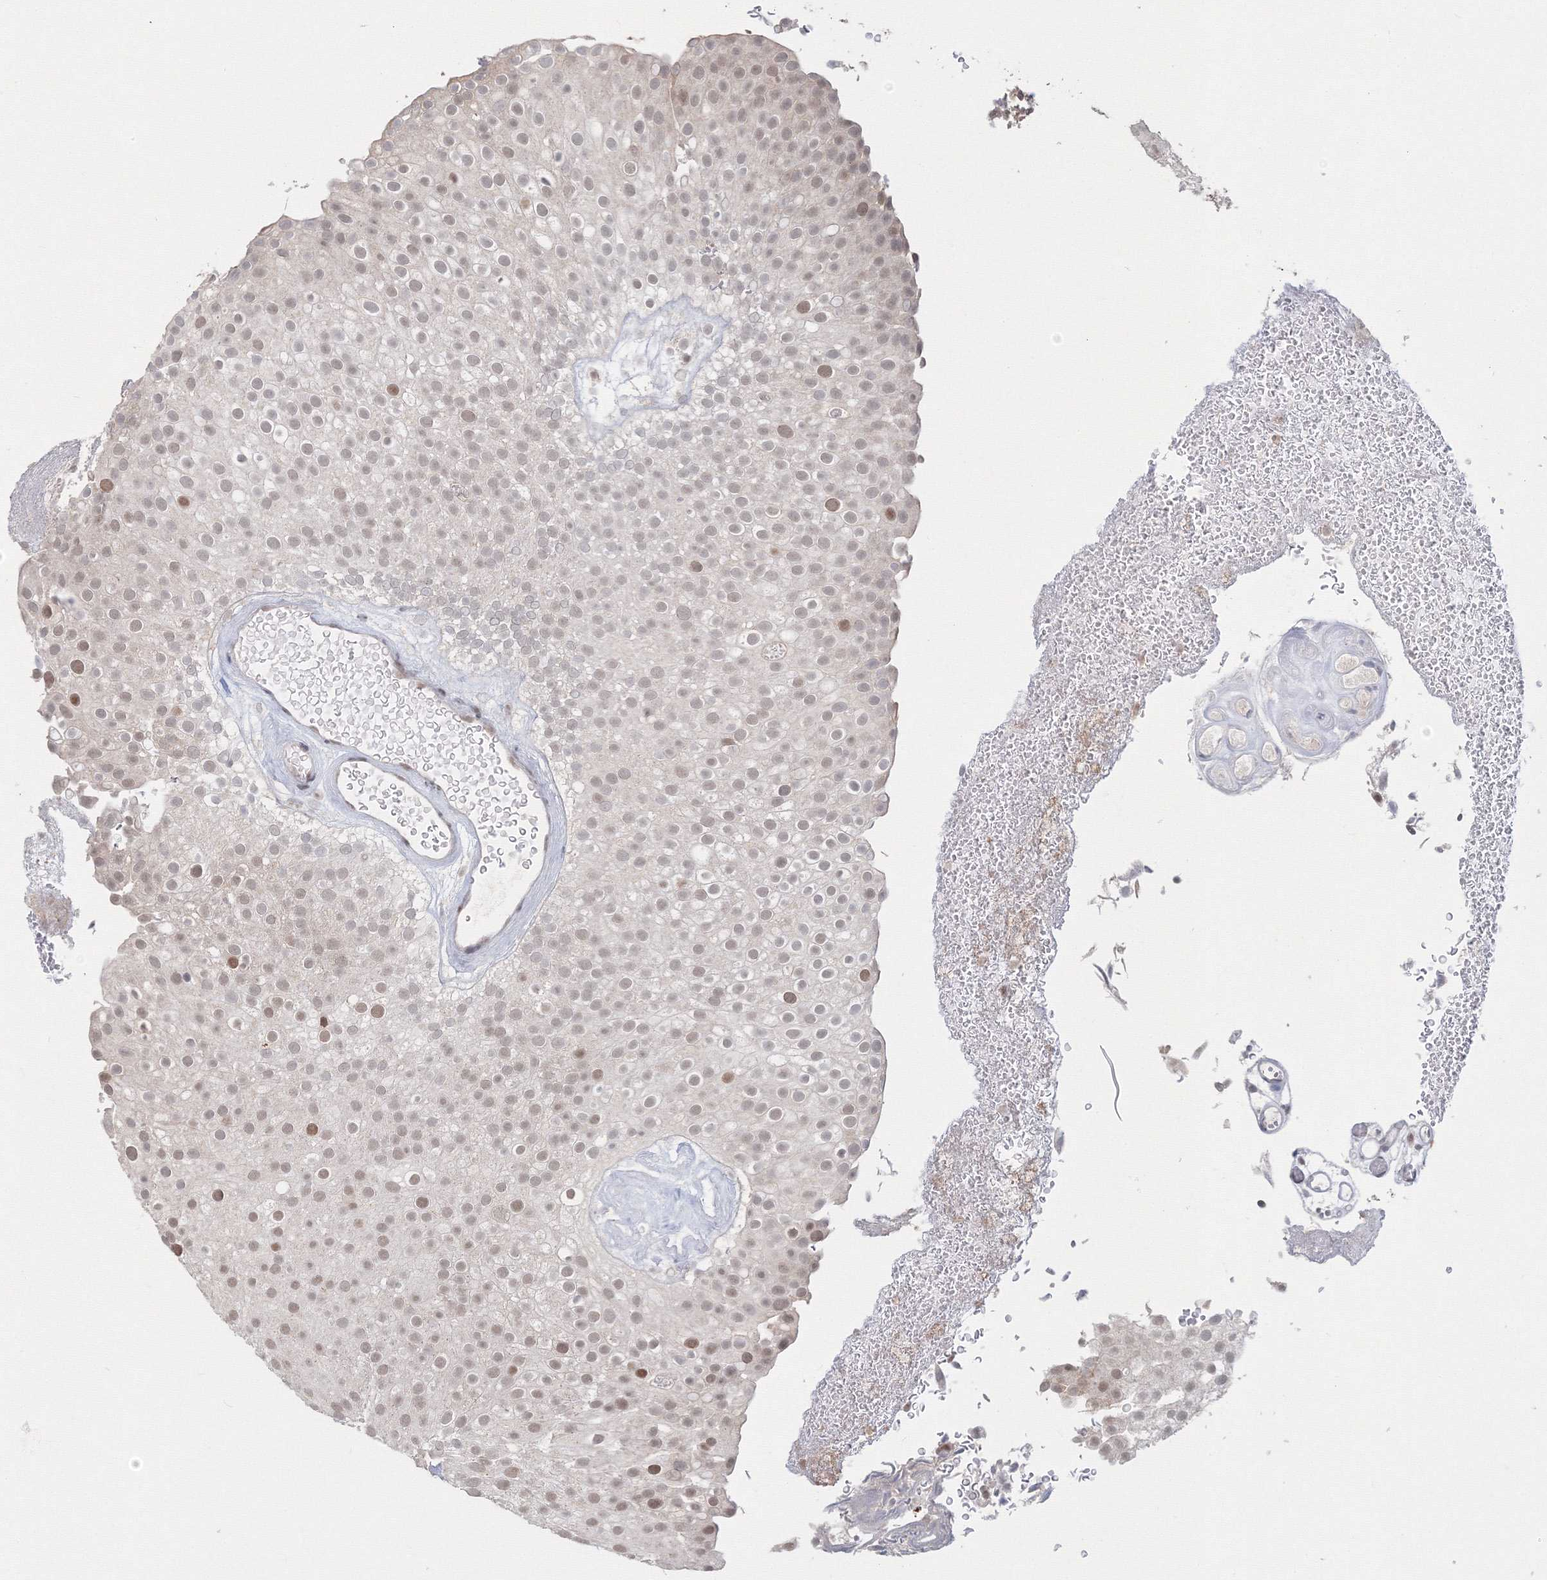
{"staining": {"intensity": "moderate", "quantity": "25%-75%", "location": "nuclear"}, "tissue": "urothelial cancer", "cell_type": "Tumor cells", "image_type": "cancer", "snomed": [{"axis": "morphology", "description": "Urothelial carcinoma, Low grade"}, {"axis": "topography", "description": "Urinary bladder"}], "caption": "Urothelial cancer stained for a protein (brown) demonstrates moderate nuclear positive staining in about 25%-75% of tumor cells.", "gene": "IWS1", "patient": {"sex": "male", "age": 78}}